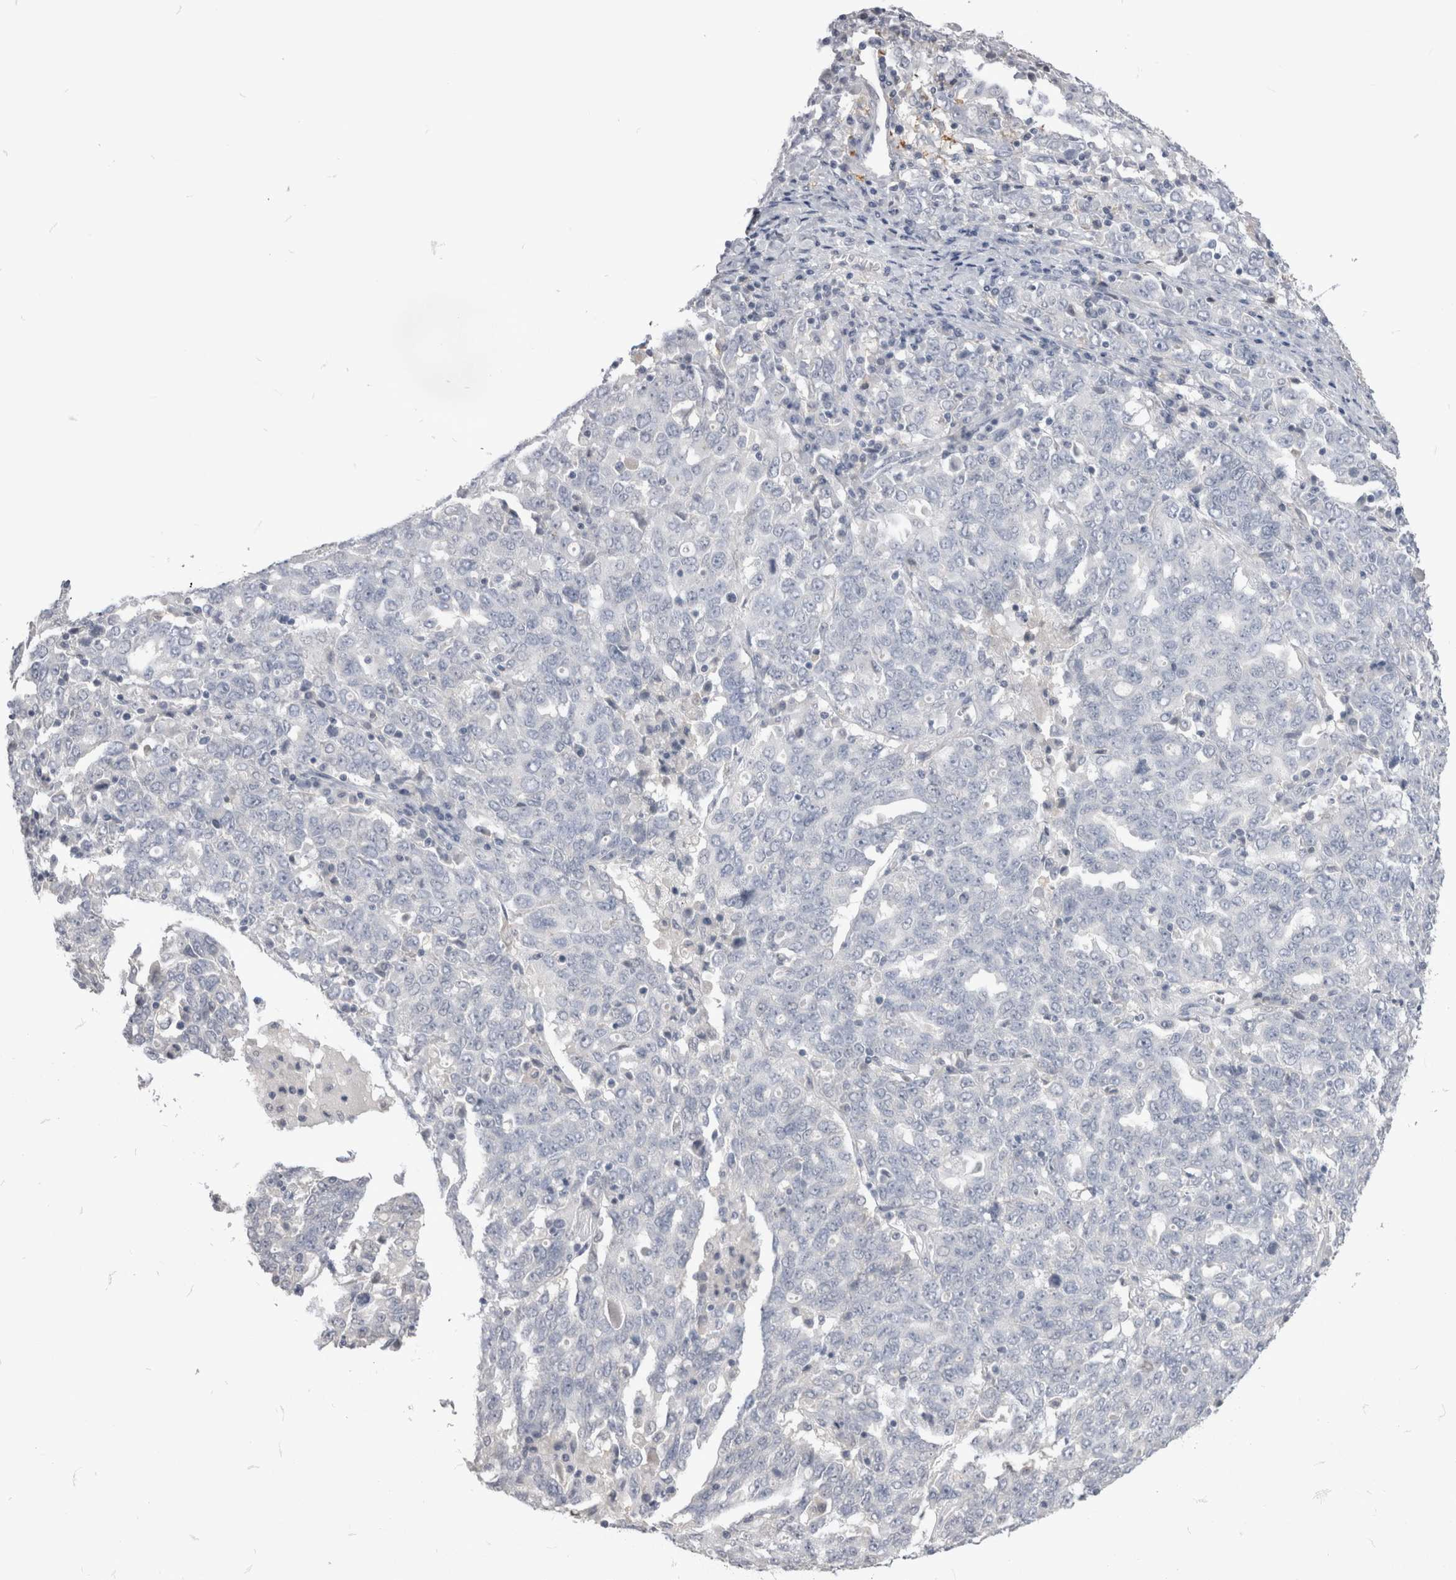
{"staining": {"intensity": "negative", "quantity": "none", "location": "none"}, "tissue": "ovarian cancer", "cell_type": "Tumor cells", "image_type": "cancer", "snomed": [{"axis": "morphology", "description": "Carcinoma, endometroid"}, {"axis": "topography", "description": "Ovary"}], "caption": "There is no significant staining in tumor cells of ovarian endometroid carcinoma.", "gene": "SUCNR1", "patient": {"sex": "female", "age": 62}}